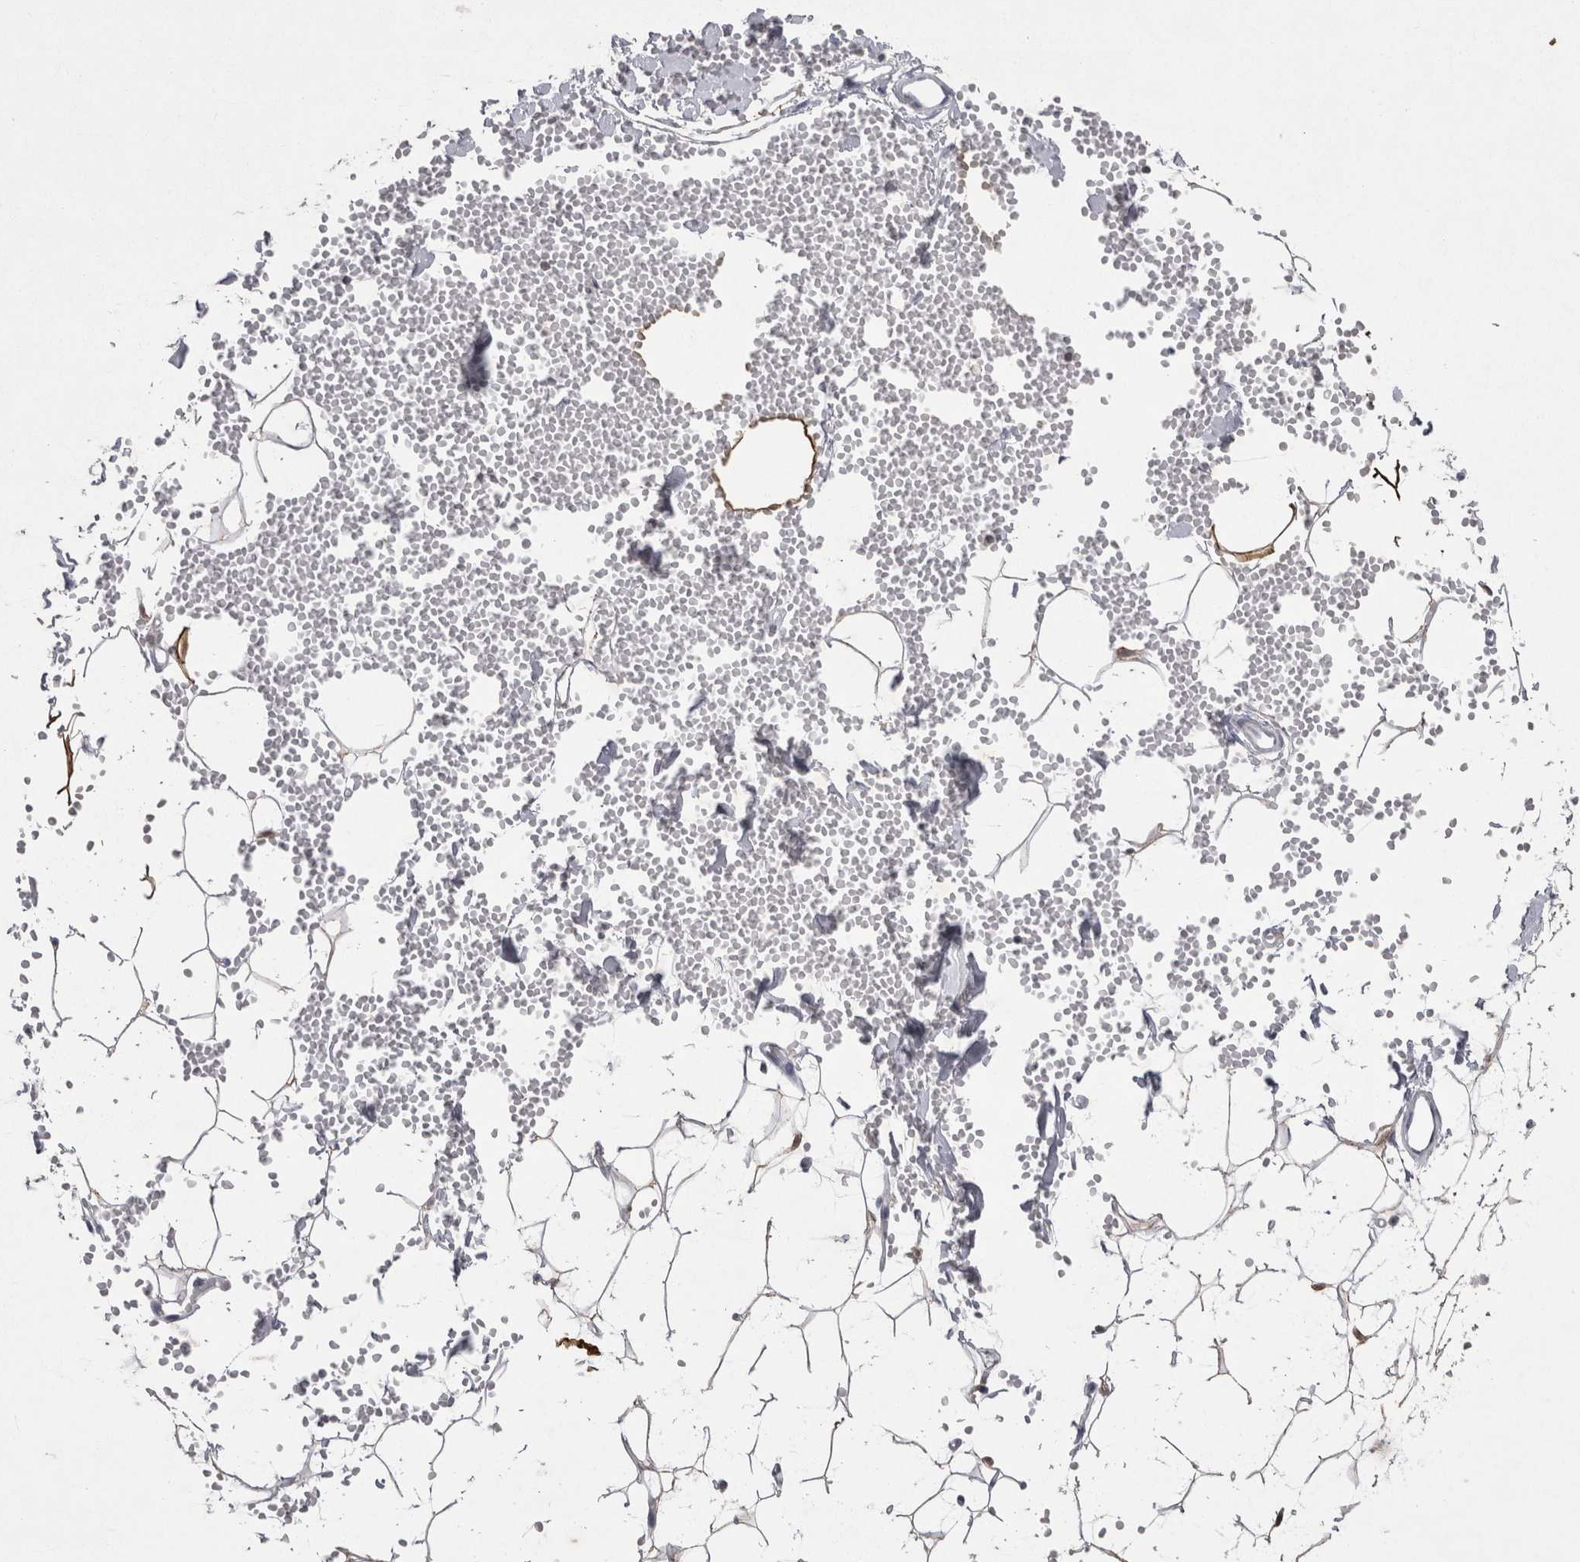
{"staining": {"intensity": "negative", "quantity": "none", "location": "none"}, "tissue": "adipose tissue", "cell_type": "Adipocytes", "image_type": "normal", "snomed": [{"axis": "morphology", "description": "Normal tissue, NOS"}, {"axis": "topography", "description": "Breast"}], "caption": "Adipocytes show no significant expression in normal adipose tissue.", "gene": "AGMAT", "patient": {"sex": "female", "age": 23}}